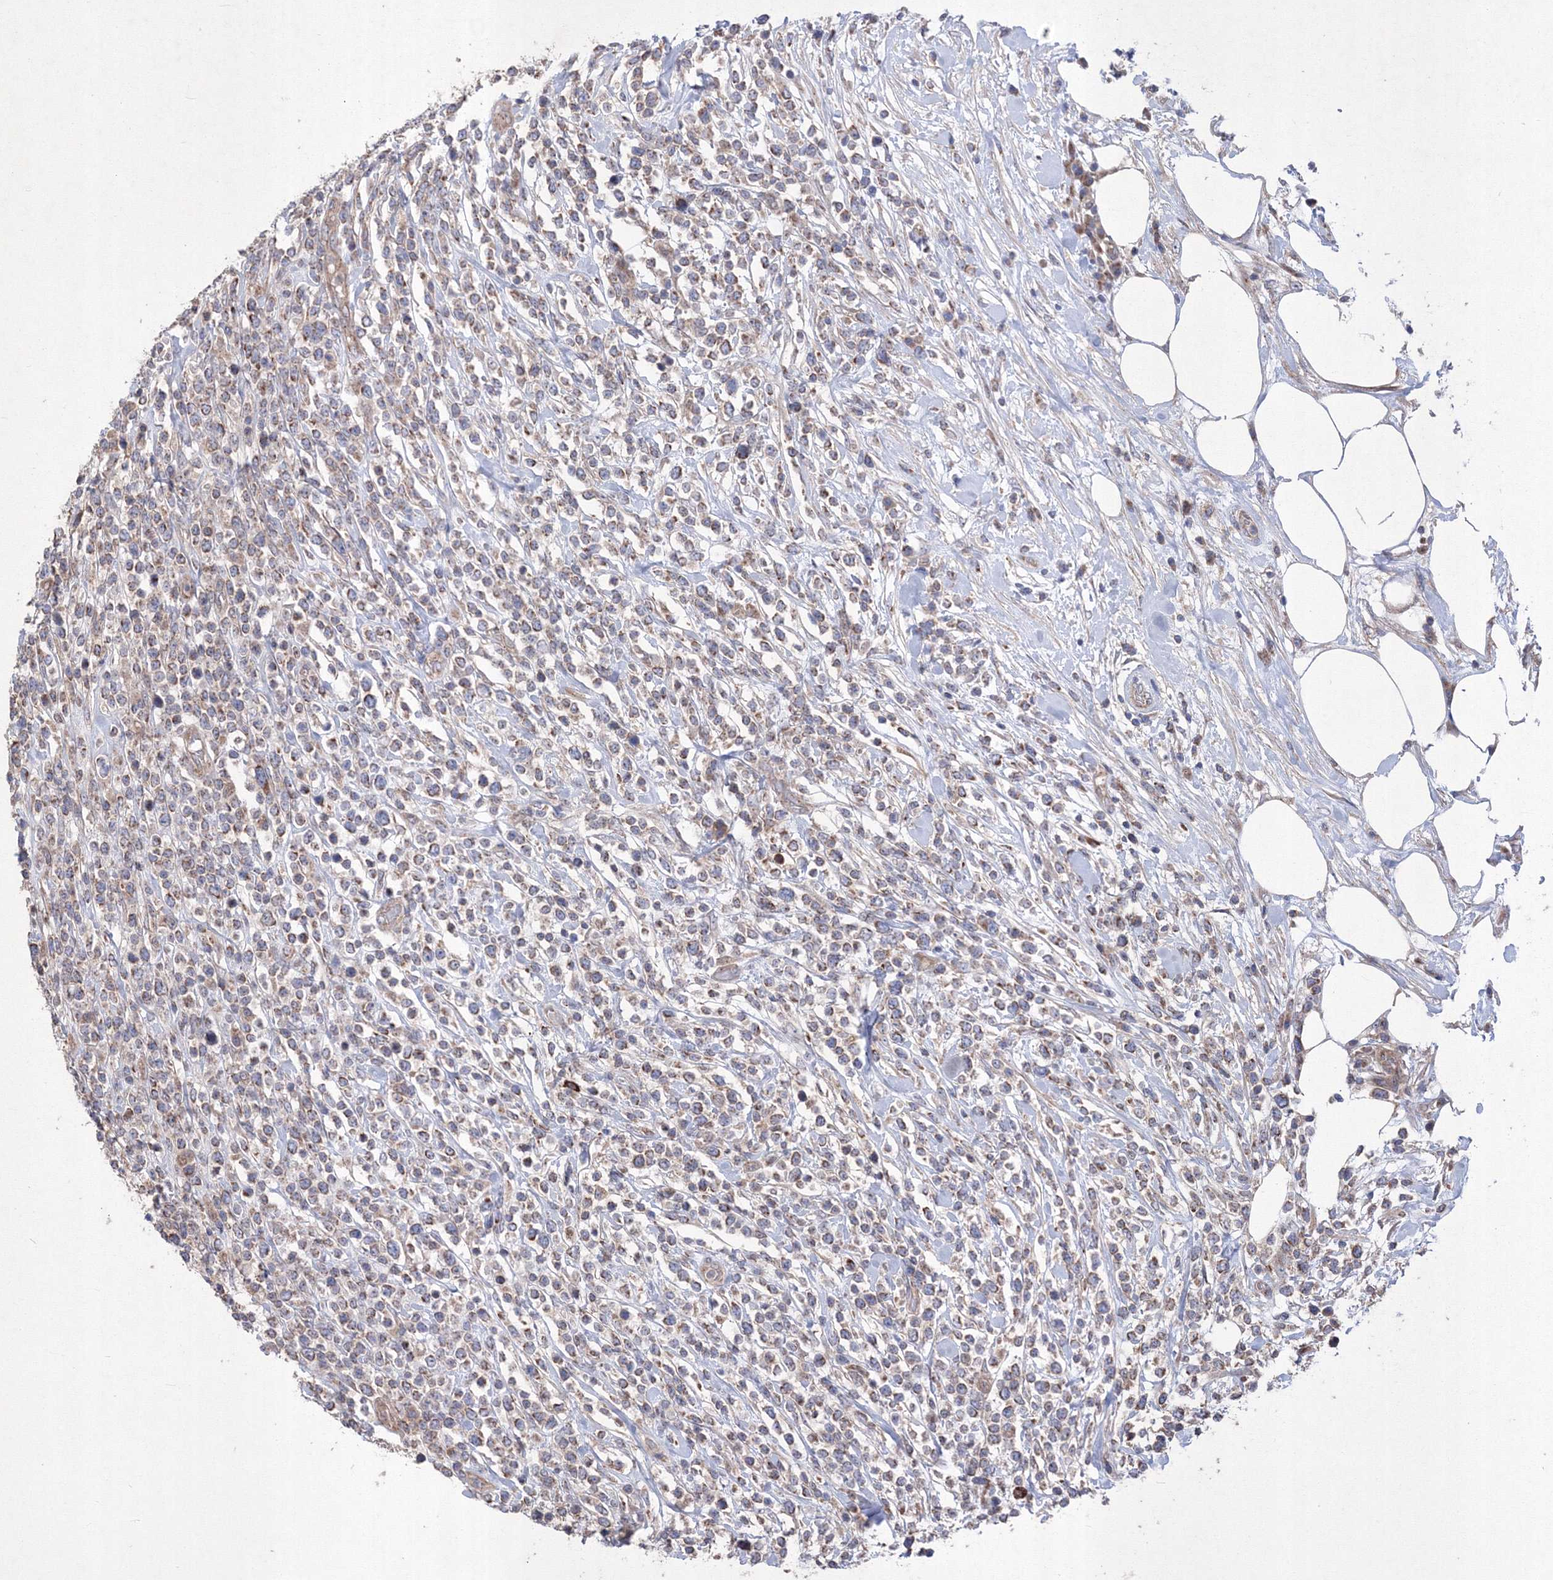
{"staining": {"intensity": "moderate", "quantity": ">75%", "location": "cytoplasmic/membranous"}, "tissue": "lymphoma", "cell_type": "Tumor cells", "image_type": "cancer", "snomed": [{"axis": "morphology", "description": "Malignant lymphoma, non-Hodgkin's type, High grade"}, {"axis": "topography", "description": "Colon"}], "caption": "A micrograph of human malignant lymphoma, non-Hodgkin's type (high-grade) stained for a protein displays moderate cytoplasmic/membranous brown staining in tumor cells.", "gene": "MTRF1L", "patient": {"sex": "female", "age": 53}}